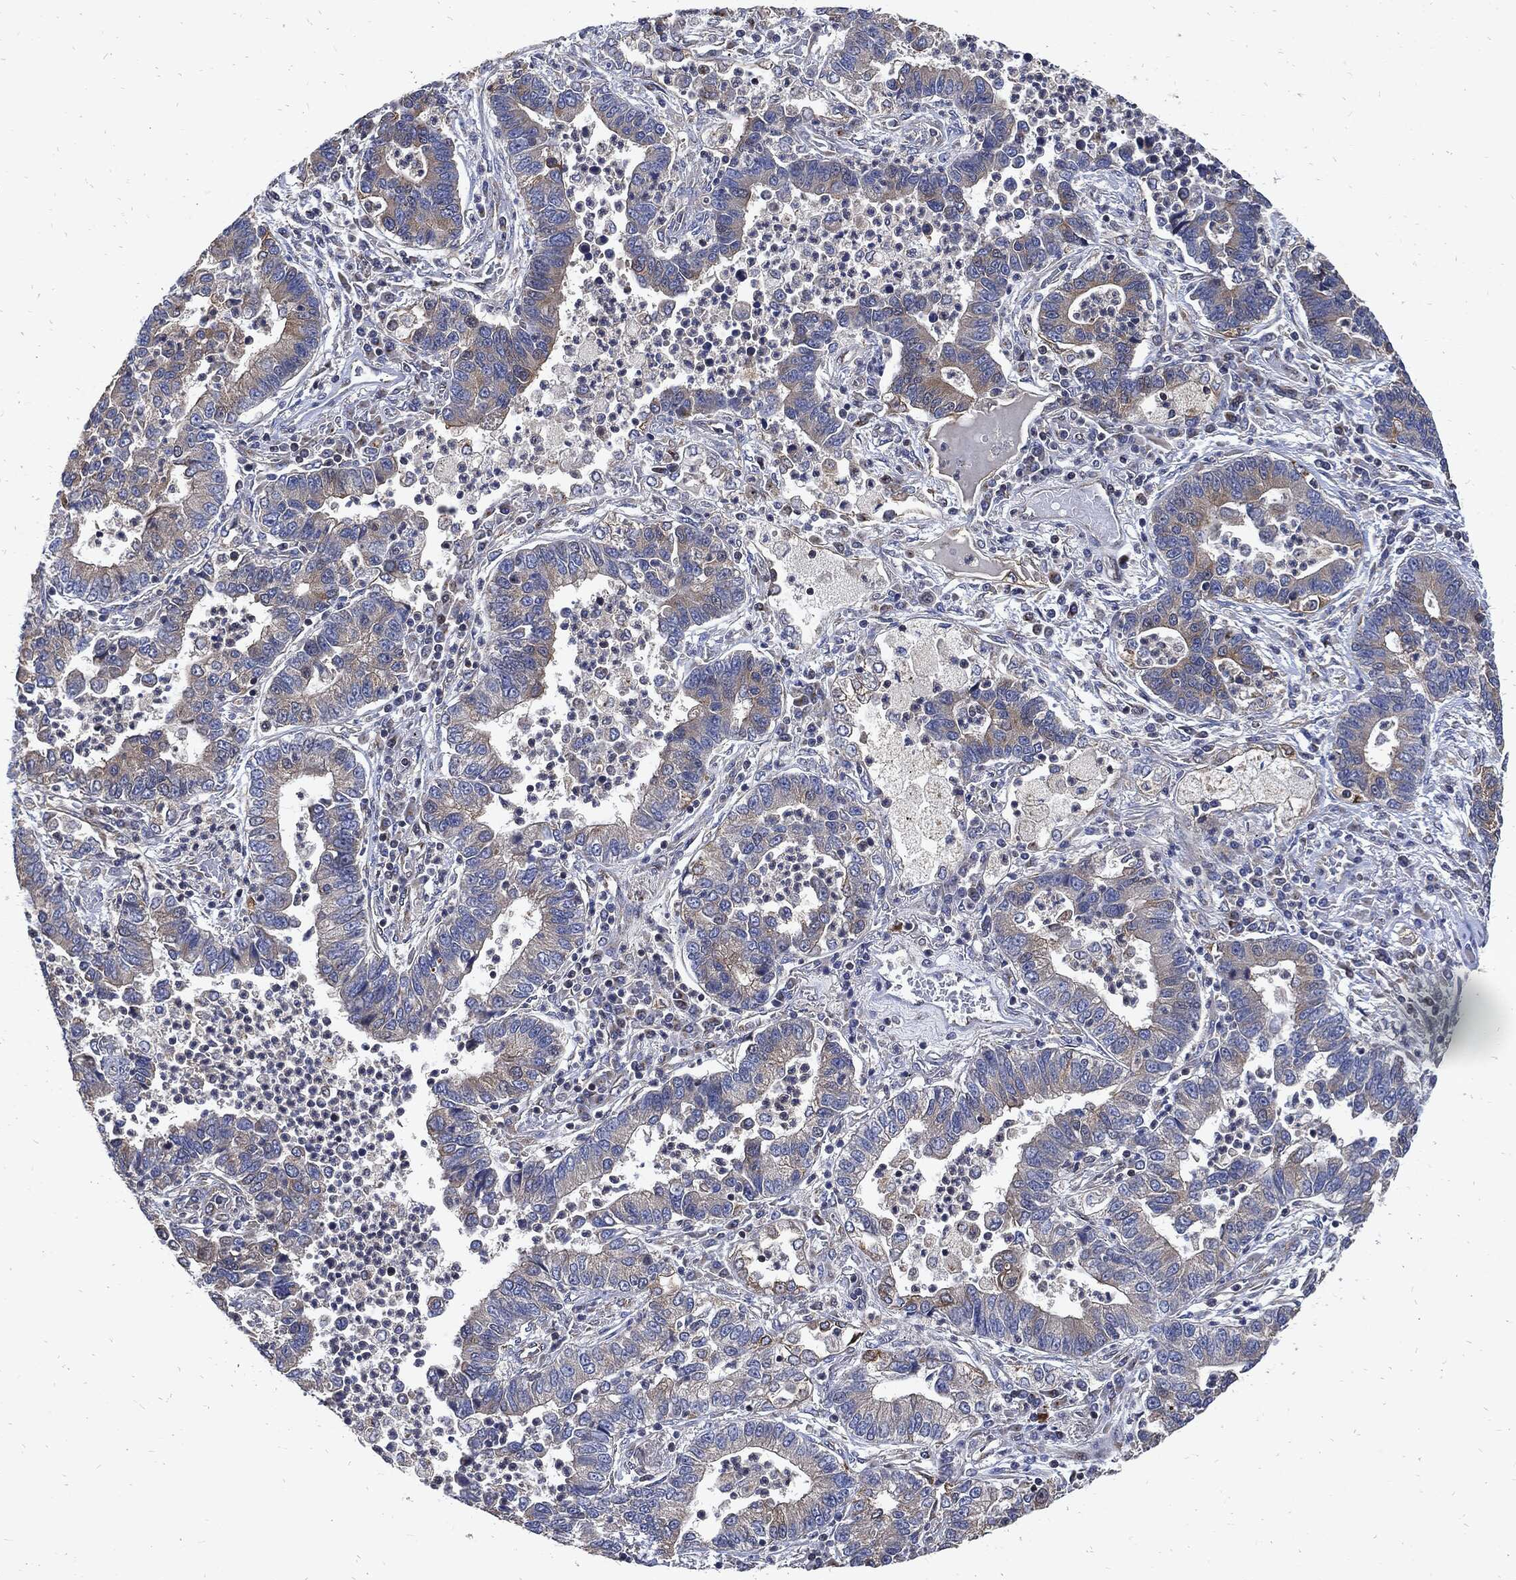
{"staining": {"intensity": "weak", "quantity": "<25%", "location": "cytoplasmic/membranous"}, "tissue": "lung cancer", "cell_type": "Tumor cells", "image_type": "cancer", "snomed": [{"axis": "morphology", "description": "Adenocarcinoma, NOS"}, {"axis": "topography", "description": "Lung"}], "caption": "Human lung cancer stained for a protein using immunohistochemistry shows no expression in tumor cells.", "gene": "DCTN1", "patient": {"sex": "female", "age": 57}}